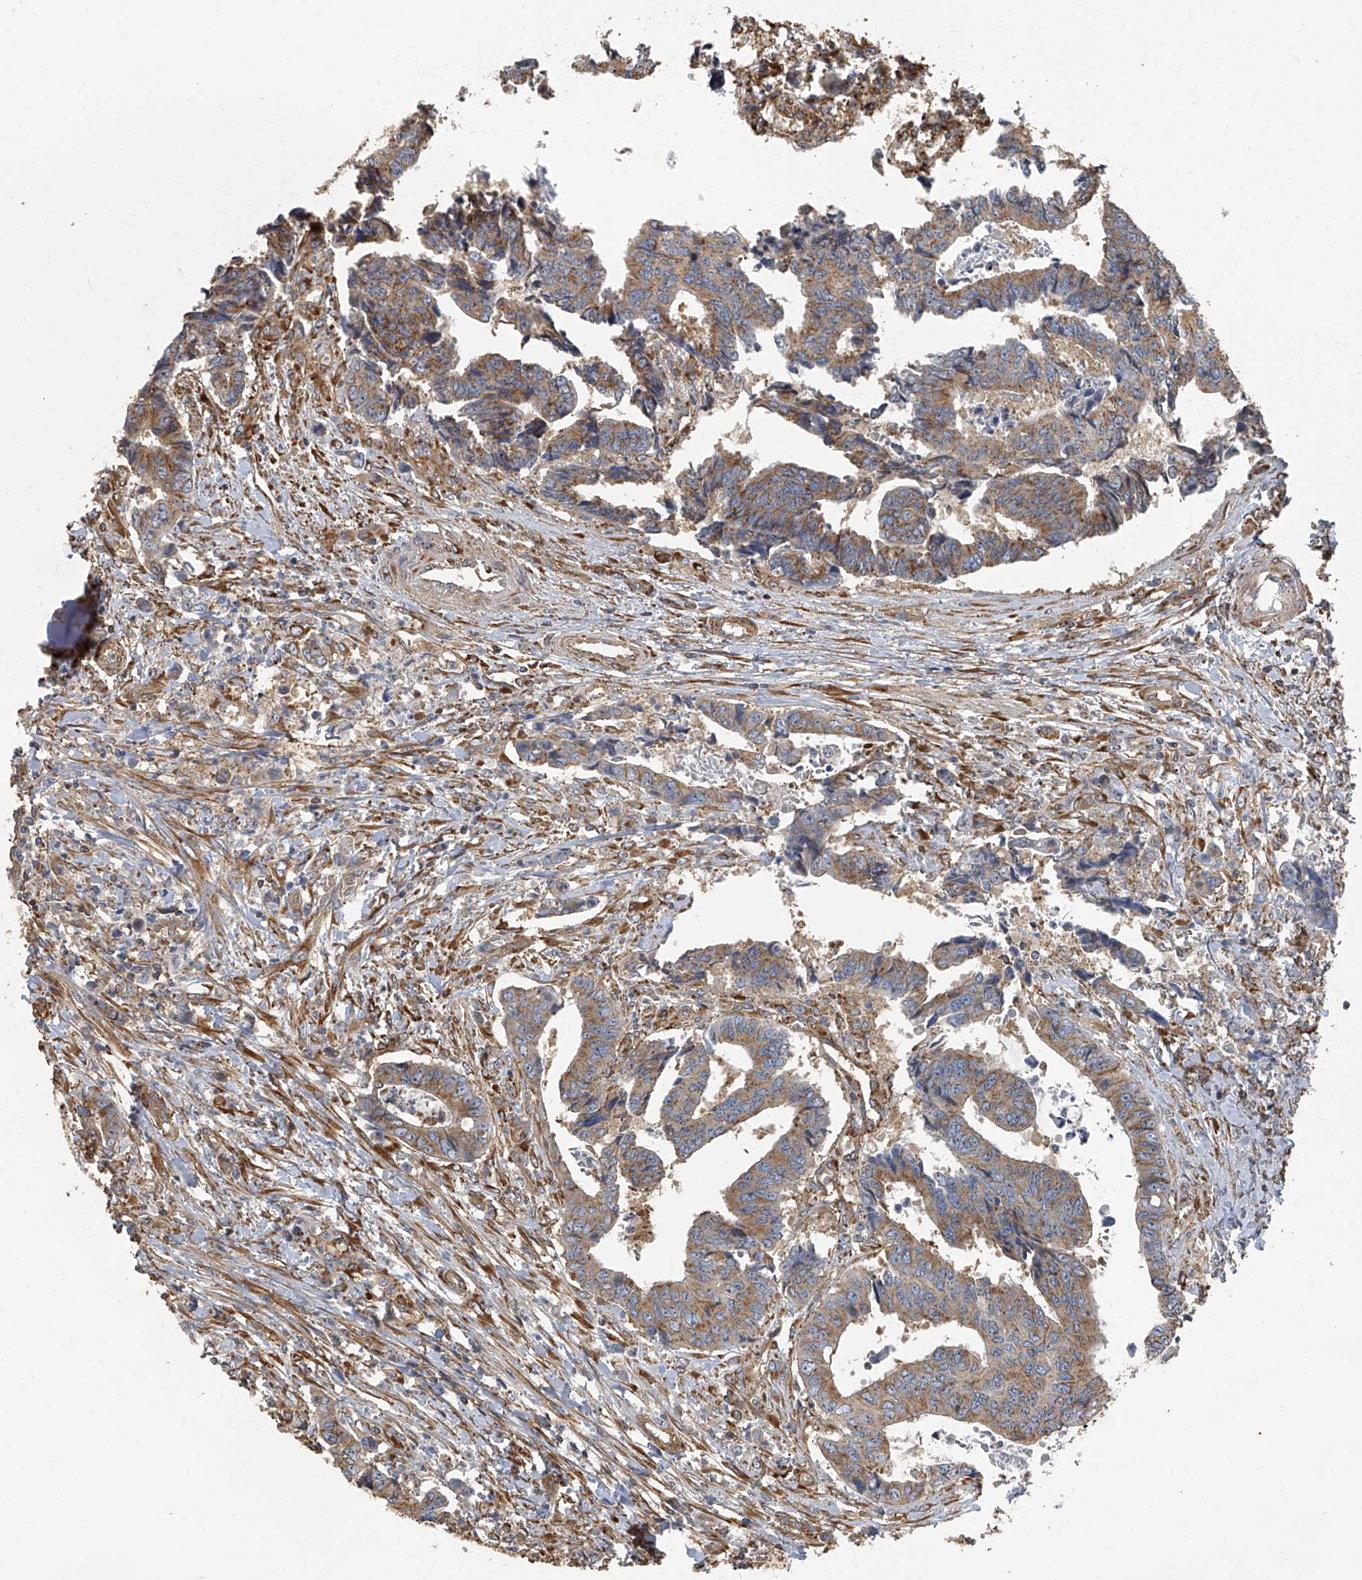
{"staining": {"intensity": "moderate", "quantity": ">75%", "location": "cytoplasmic/membranous"}, "tissue": "colorectal cancer", "cell_type": "Tumor cells", "image_type": "cancer", "snomed": [{"axis": "morphology", "description": "Adenocarcinoma, NOS"}, {"axis": "topography", "description": "Rectum"}], "caption": "Protein analysis of adenocarcinoma (colorectal) tissue reveals moderate cytoplasmic/membranous staining in approximately >75% of tumor cells.", "gene": "SEPTIN7", "patient": {"sex": "male", "age": 84}}